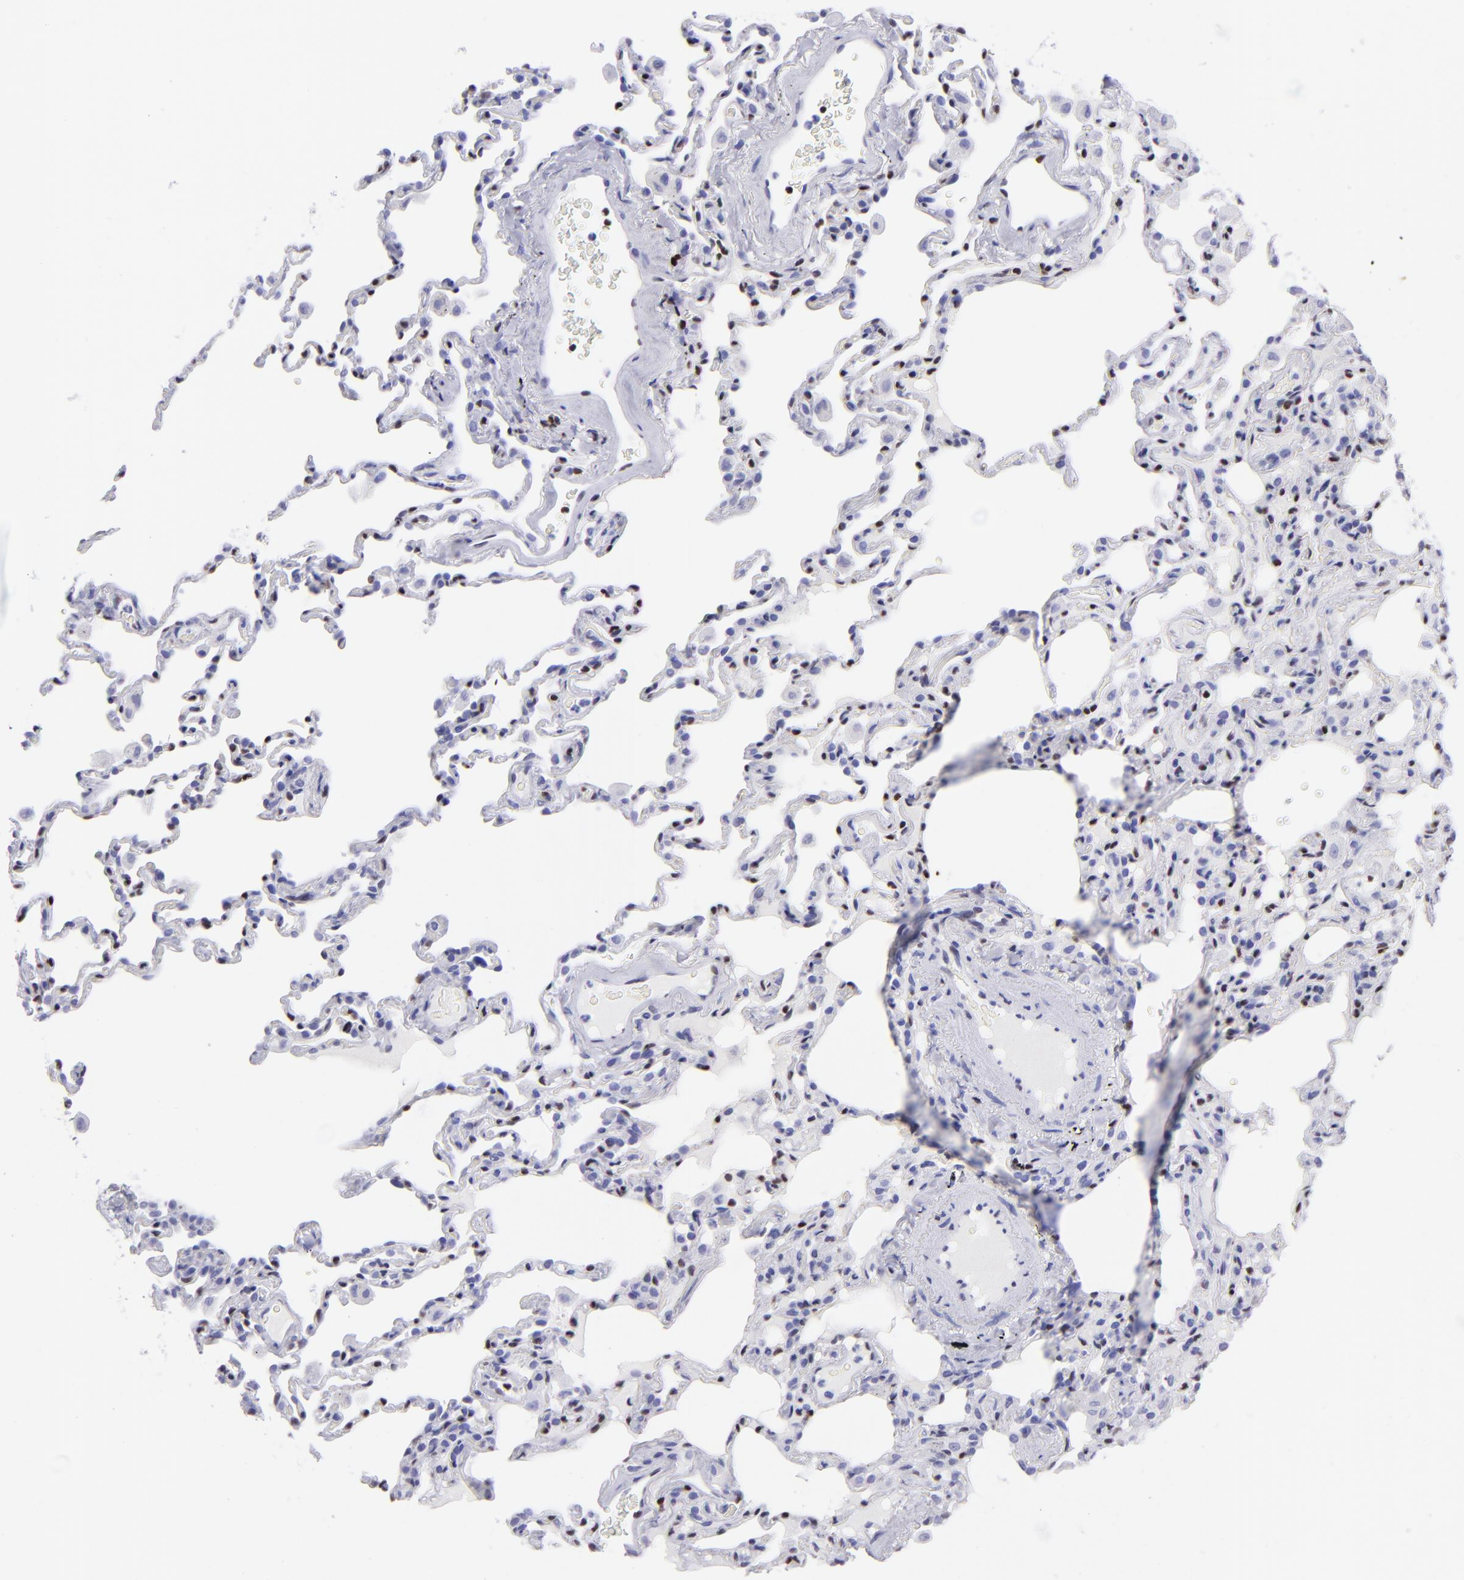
{"staining": {"intensity": "negative", "quantity": "none", "location": "none"}, "tissue": "lung", "cell_type": "Alveolar cells", "image_type": "normal", "snomed": [{"axis": "morphology", "description": "Normal tissue, NOS"}, {"axis": "topography", "description": "Lung"}], "caption": "Alveolar cells show no significant protein staining in benign lung.", "gene": "ETS1", "patient": {"sex": "male", "age": 59}}